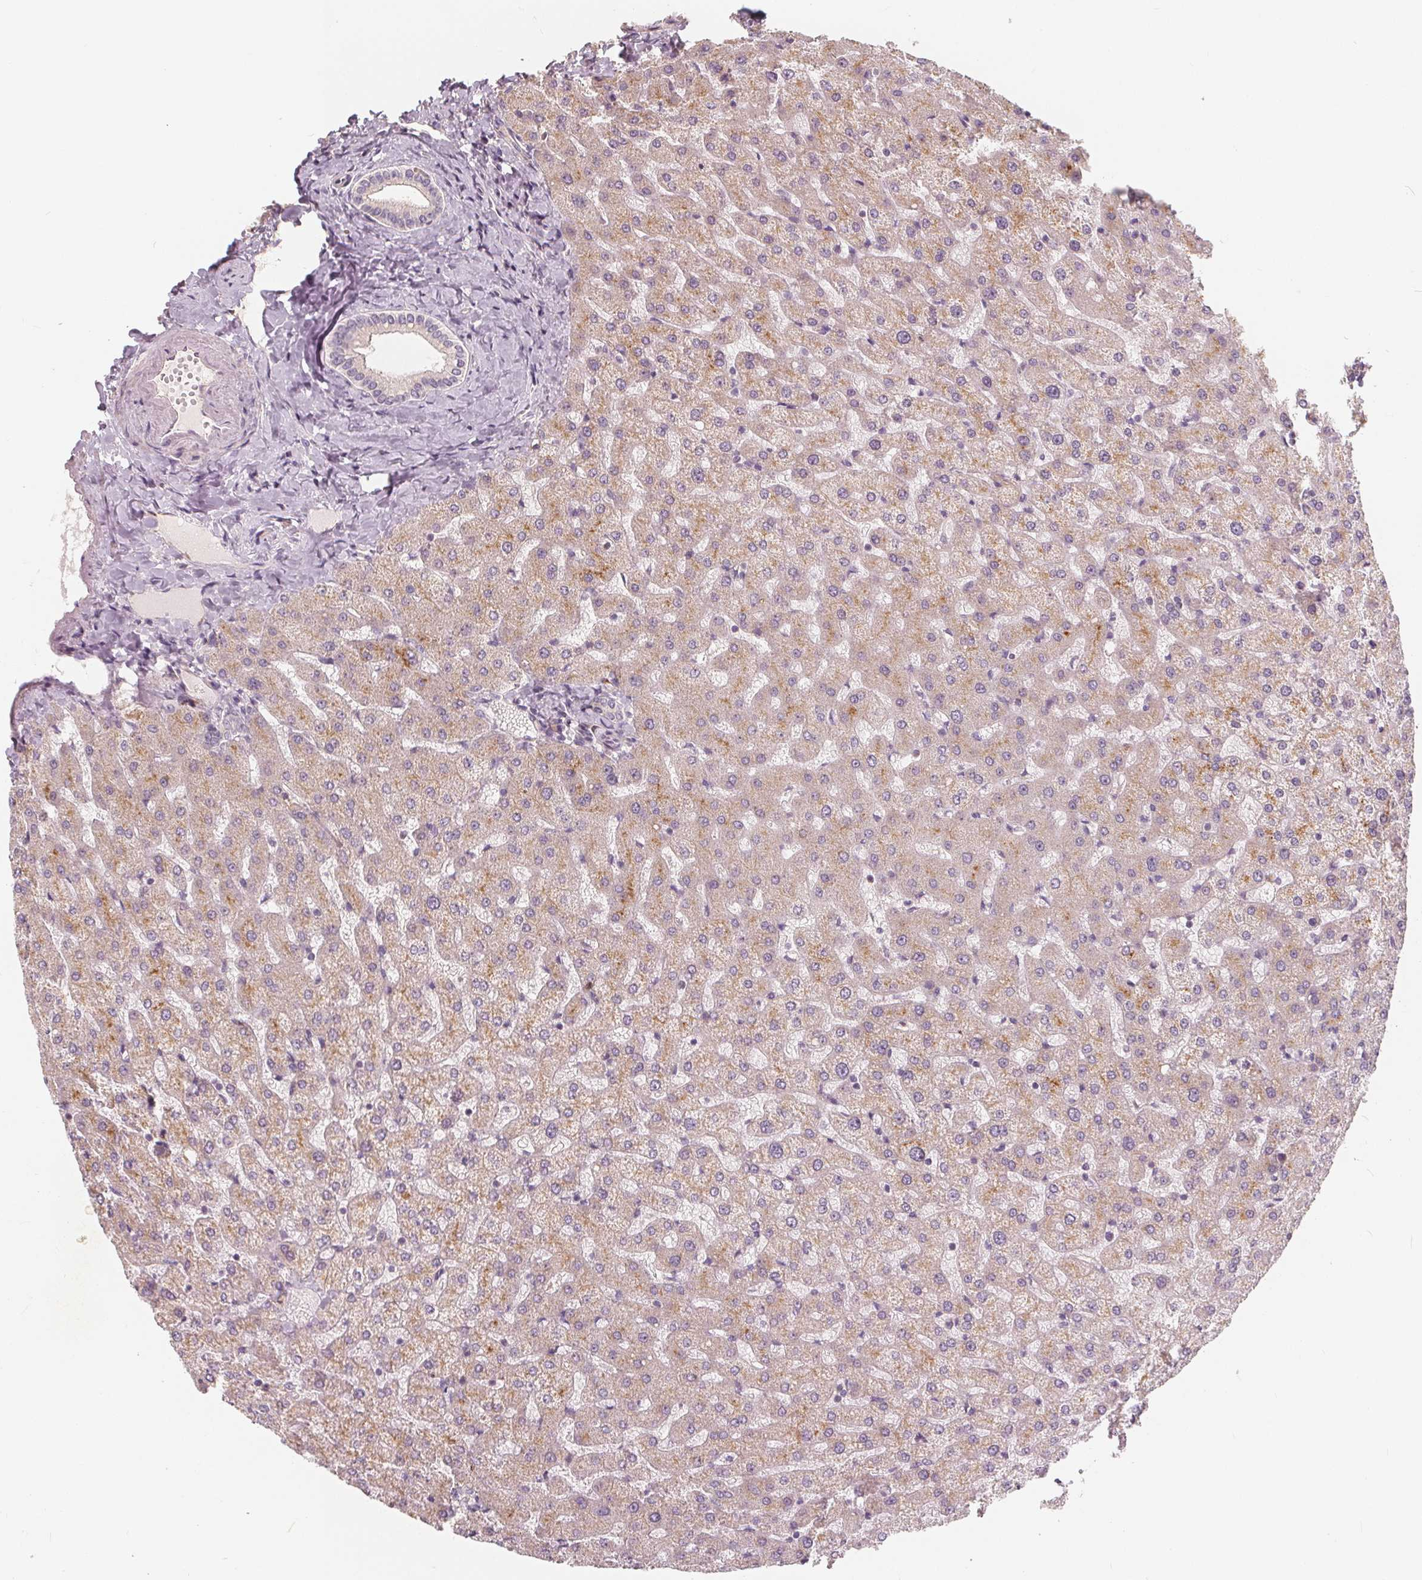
{"staining": {"intensity": "negative", "quantity": "none", "location": "none"}, "tissue": "liver", "cell_type": "Cholangiocytes", "image_type": "normal", "snomed": [{"axis": "morphology", "description": "Normal tissue, NOS"}, {"axis": "topography", "description": "Liver"}], "caption": "Unremarkable liver was stained to show a protein in brown. There is no significant expression in cholangiocytes. (Stains: DAB (3,3'-diaminobenzidine) IHC with hematoxylin counter stain, Microscopy: brightfield microscopy at high magnification).", "gene": "DRC3", "patient": {"sex": "female", "age": 50}}